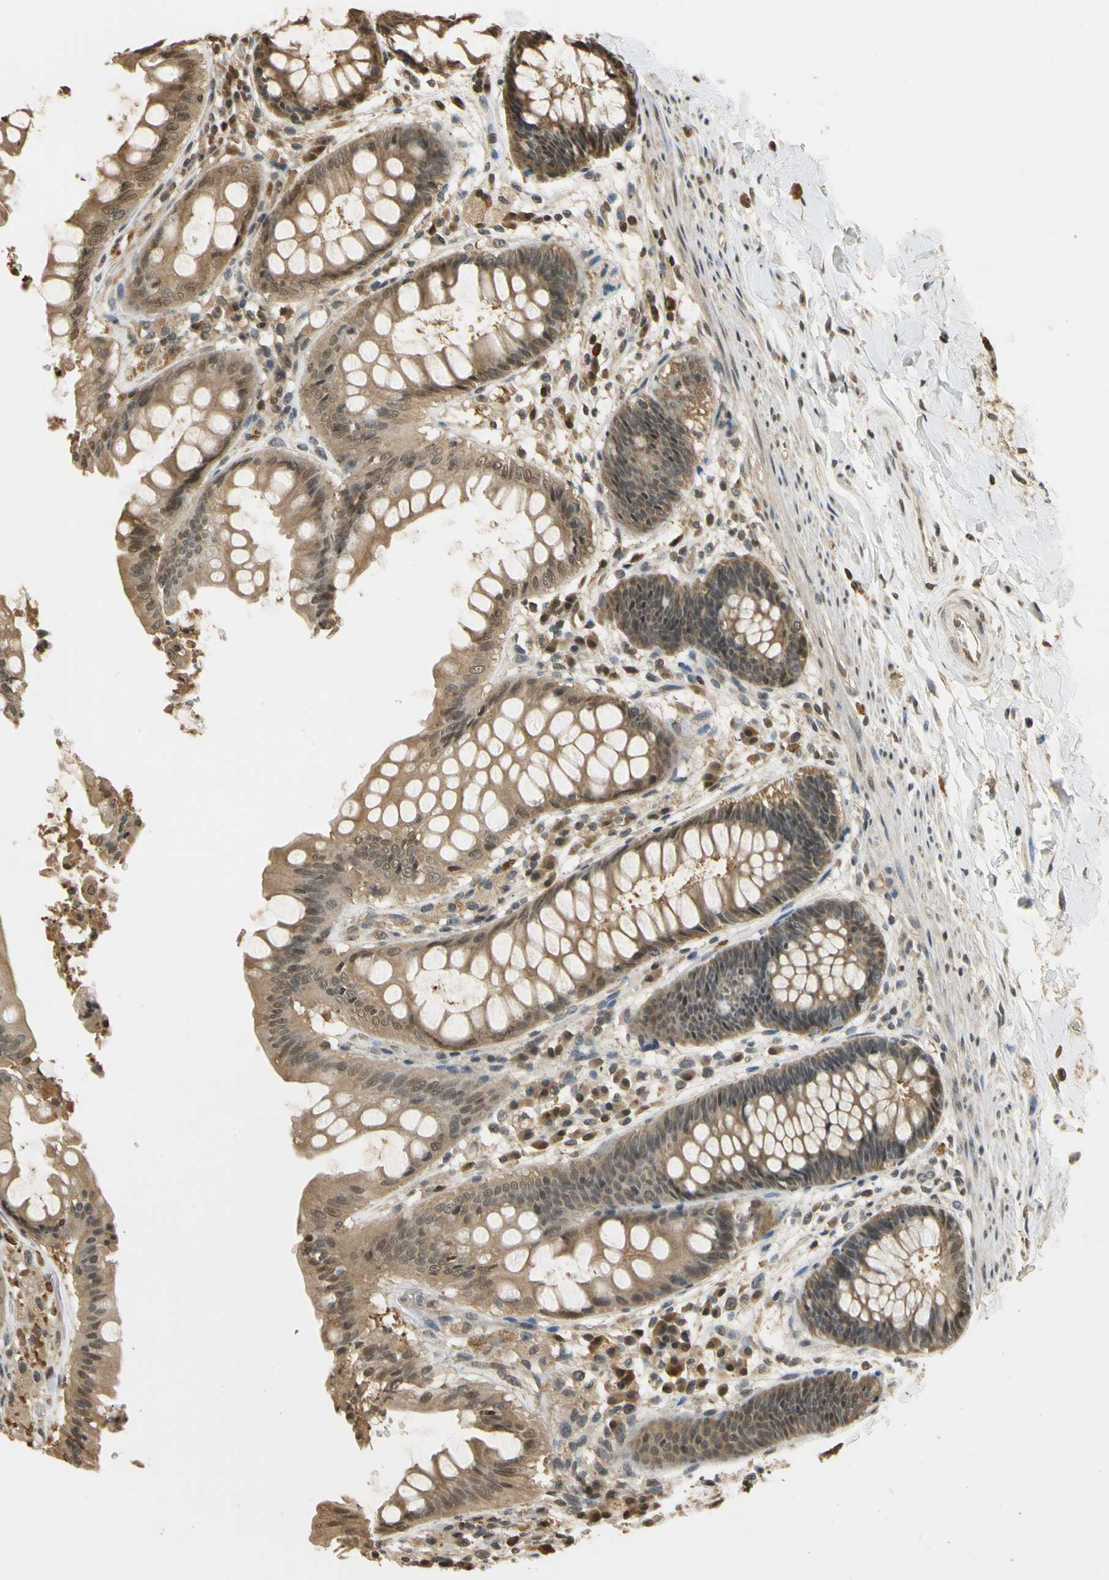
{"staining": {"intensity": "moderate", "quantity": ">75%", "location": "cytoplasmic/membranous"}, "tissue": "rectum", "cell_type": "Glandular cells", "image_type": "normal", "snomed": [{"axis": "morphology", "description": "Normal tissue, NOS"}, {"axis": "topography", "description": "Rectum"}], "caption": "A medium amount of moderate cytoplasmic/membranous expression is present in approximately >75% of glandular cells in unremarkable rectum. The protein is stained brown, and the nuclei are stained in blue (DAB (3,3'-diaminobenzidine) IHC with brightfield microscopy, high magnification).", "gene": "SOD1", "patient": {"sex": "female", "age": 46}}